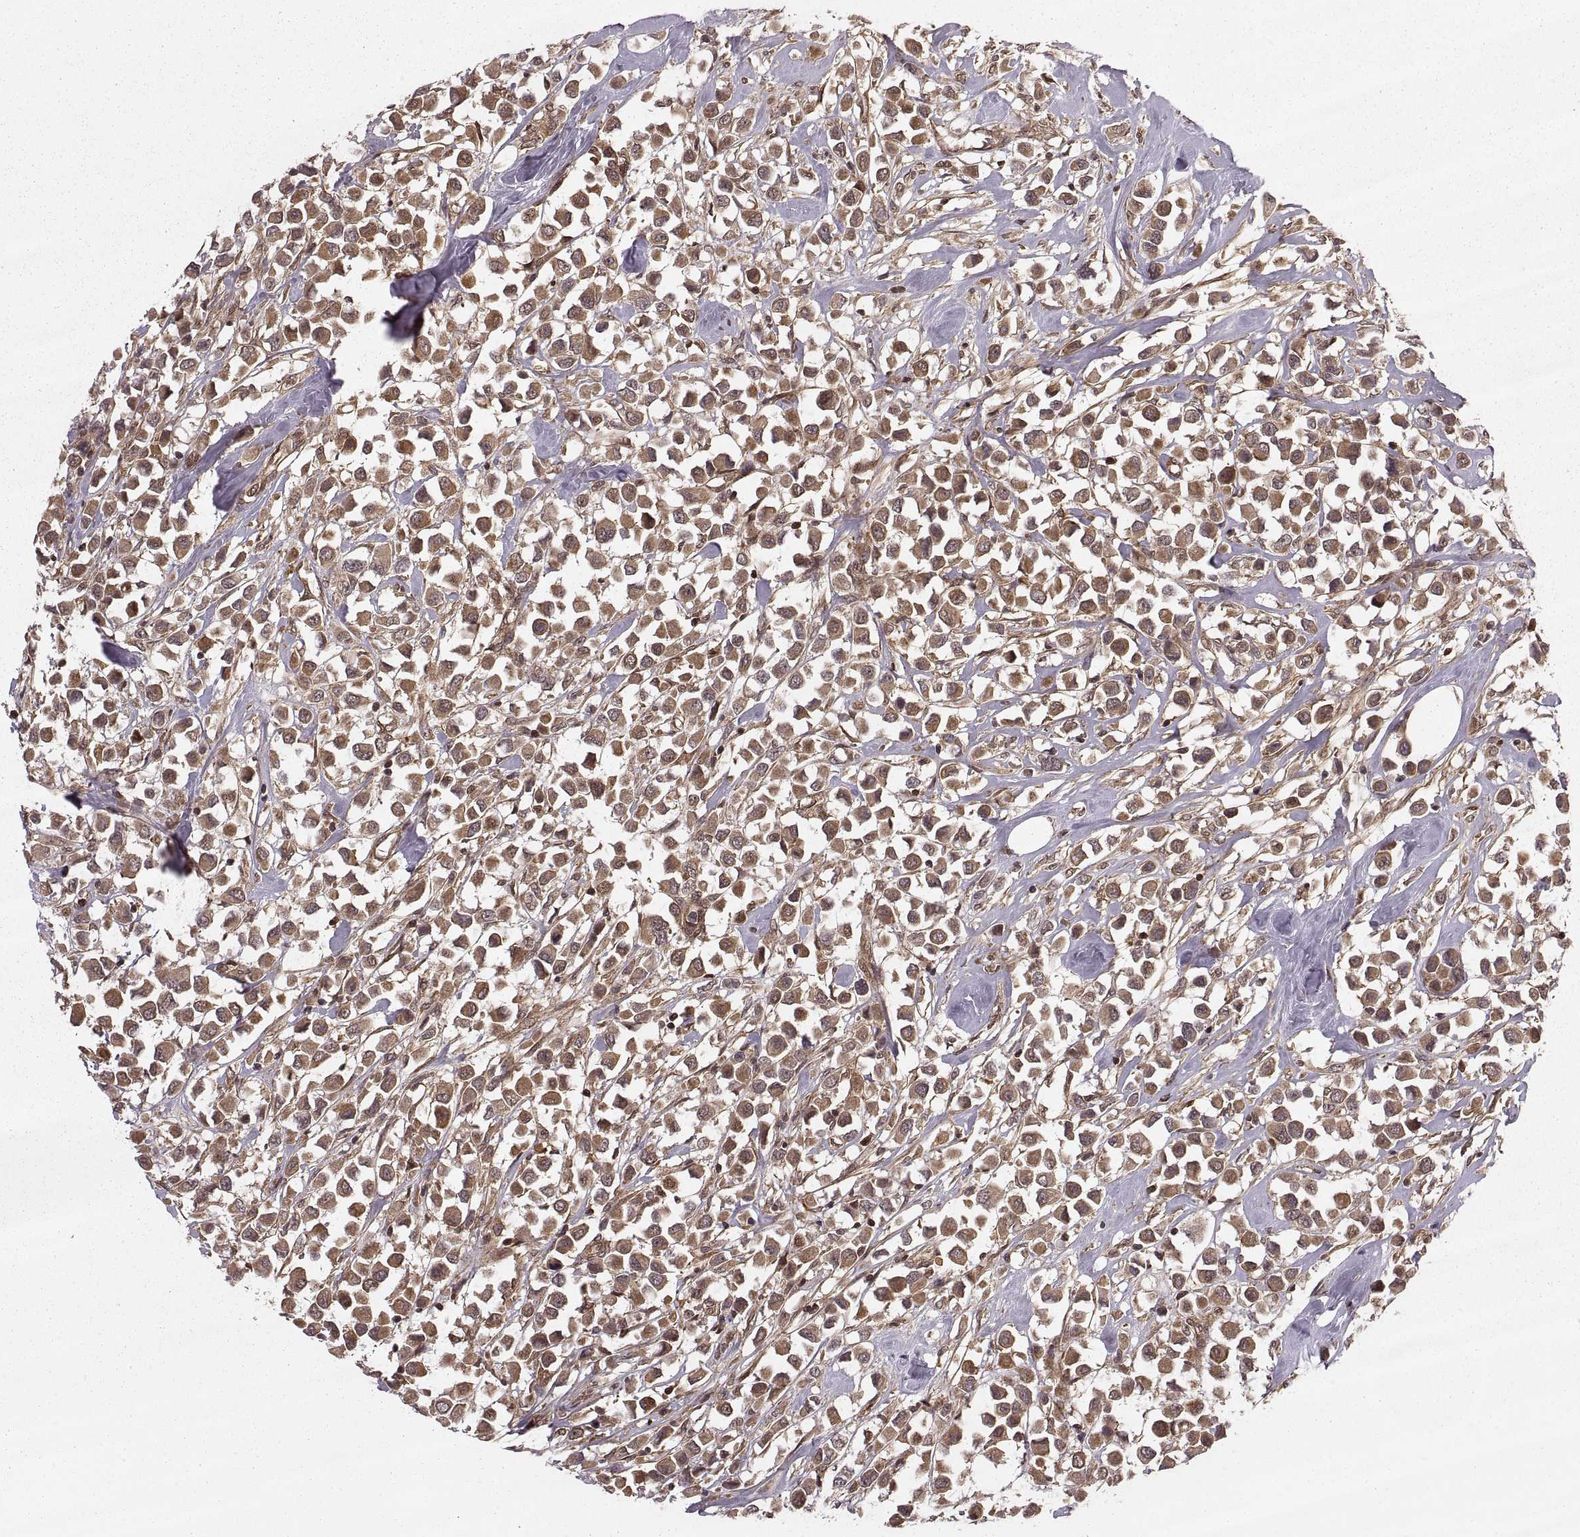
{"staining": {"intensity": "strong", "quantity": ">75%", "location": "cytoplasmic/membranous"}, "tissue": "breast cancer", "cell_type": "Tumor cells", "image_type": "cancer", "snomed": [{"axis": "morphology", "description": "Duct carcinoma"}, {"axis": "topography", "description": "Breast"}], "caption": "DAB immunohistochemical staining of invasive ductal carcinoma (breast) reveals strong cytoplasmic/membranous protein staining in approximately >75% of tumor cells.", "gene": "DEDD", "patient": {"sex": "female", "age": 61}}